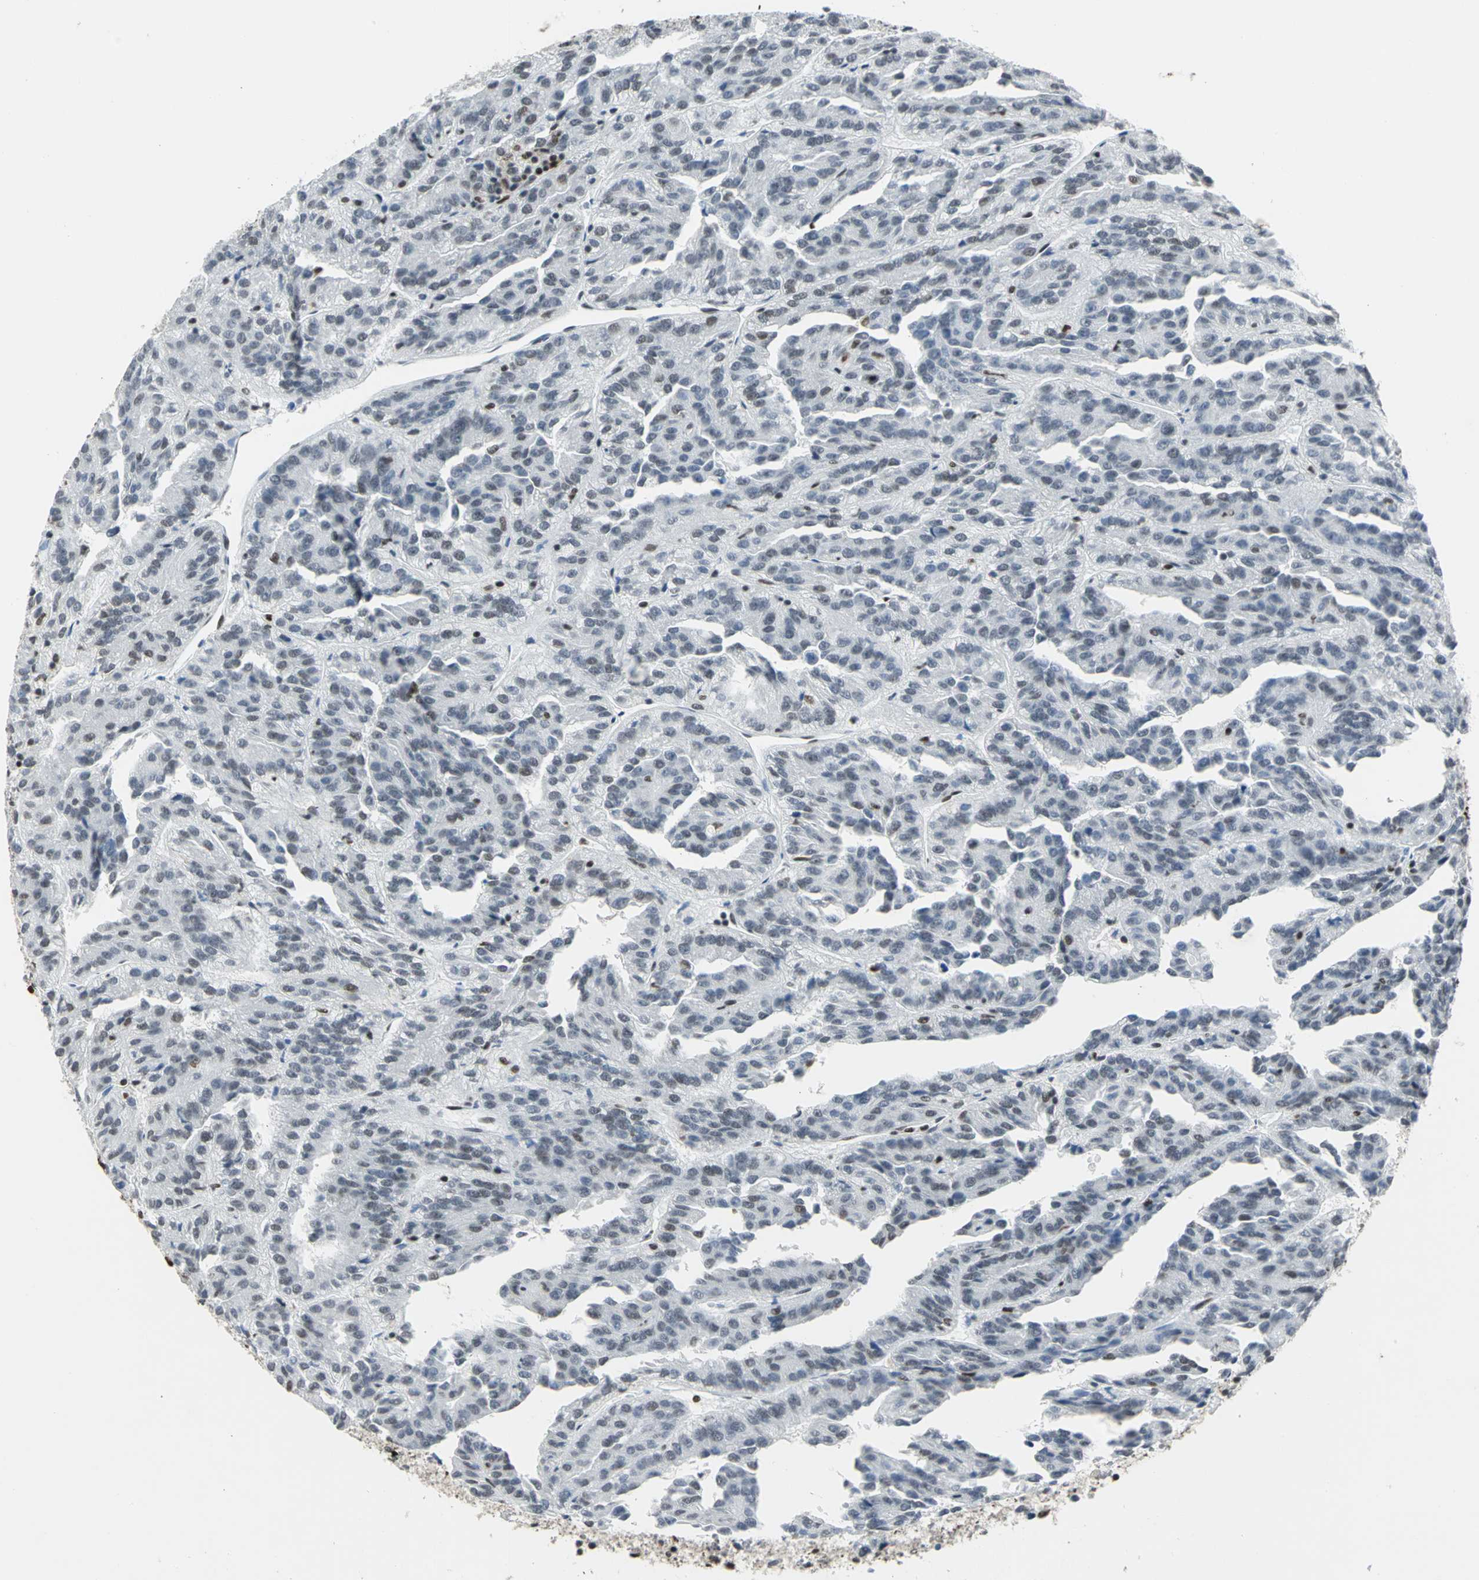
{"staining": {"intensity": "moderate", "quantity": "<25%", "location": "nuclear"}, "tissue": "renal cancer", "cell_type": "Tumor cells", "image_type": "cancer", "snomed": [{"axis": "morphology", "description": "Adenocarcinoma, NOS"}, {"axis": "topography", "description": "Kidney"}], "caption": "Human renal cancer (adenocarcinoma) stained with a brown dye reveals moderate nuclear positive staining in about <25% of tumor cells.", "gene": "HNRNPD", "patient": {"sex": "male", "age": 46}}